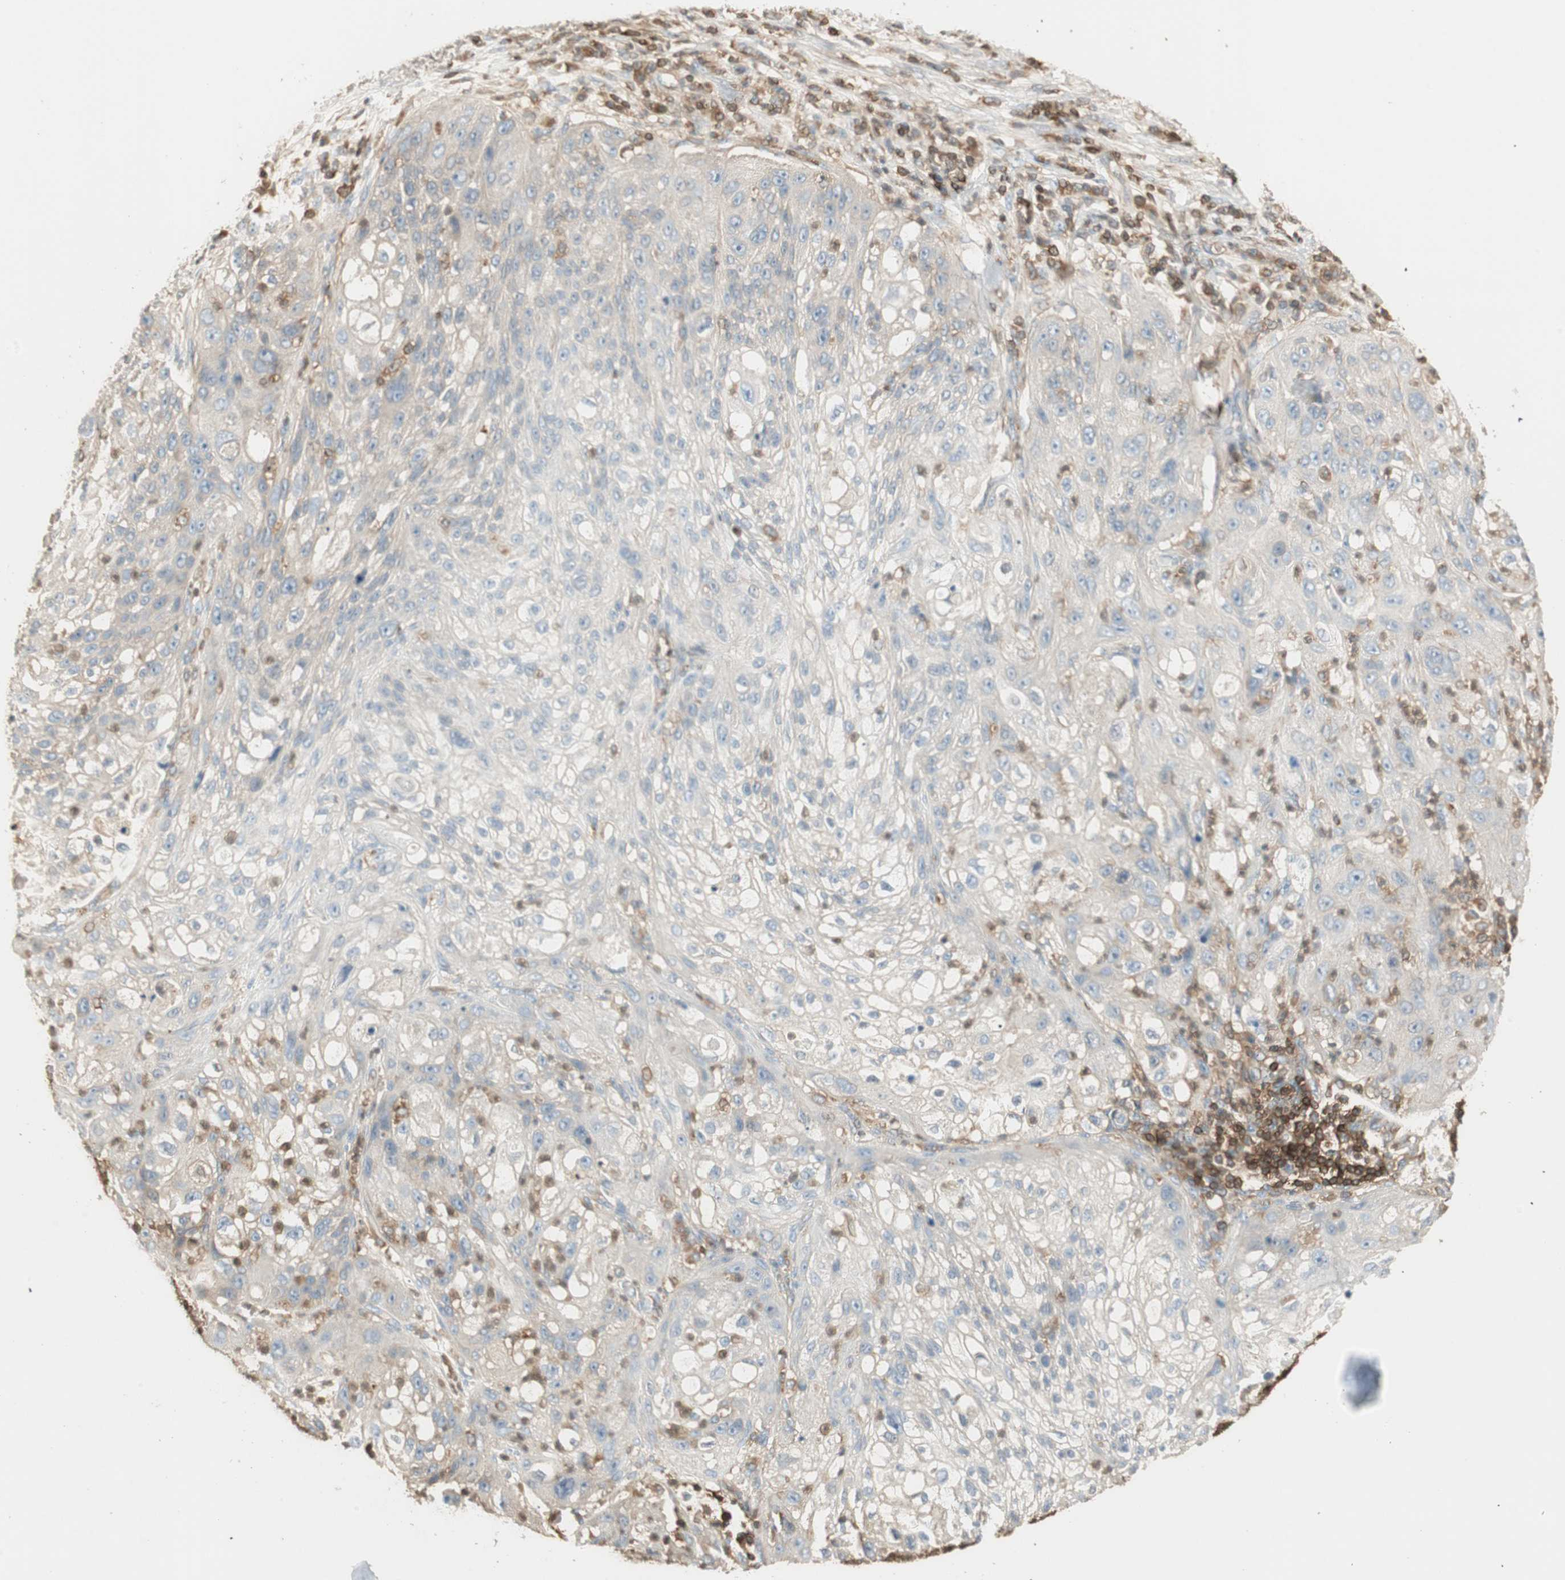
{"staining": {"intensity": "negative", "quantity": "none", "location": "none"}, "tissue": "lung cancer", "cell_type": "Tumor cells", "image_type": "cancer", "snomed": [{"axis": "morphology", "description": "Inflammation, NOS"}, {"axis": "morphology", "description": "Squamous cell carcinoma, NOS"}, {"axis": "topography", "description": "Lymph node"}, {"axis": "topography", "description": "Soft tissue"}, {"axis": "topography", "description": "Lung"}], "caption": "There is no significant expression in tumor cells of squamous cell carcinoma (lung).", "gene": "CRLF3", "patient": {"sex": "male", "age": 66}}